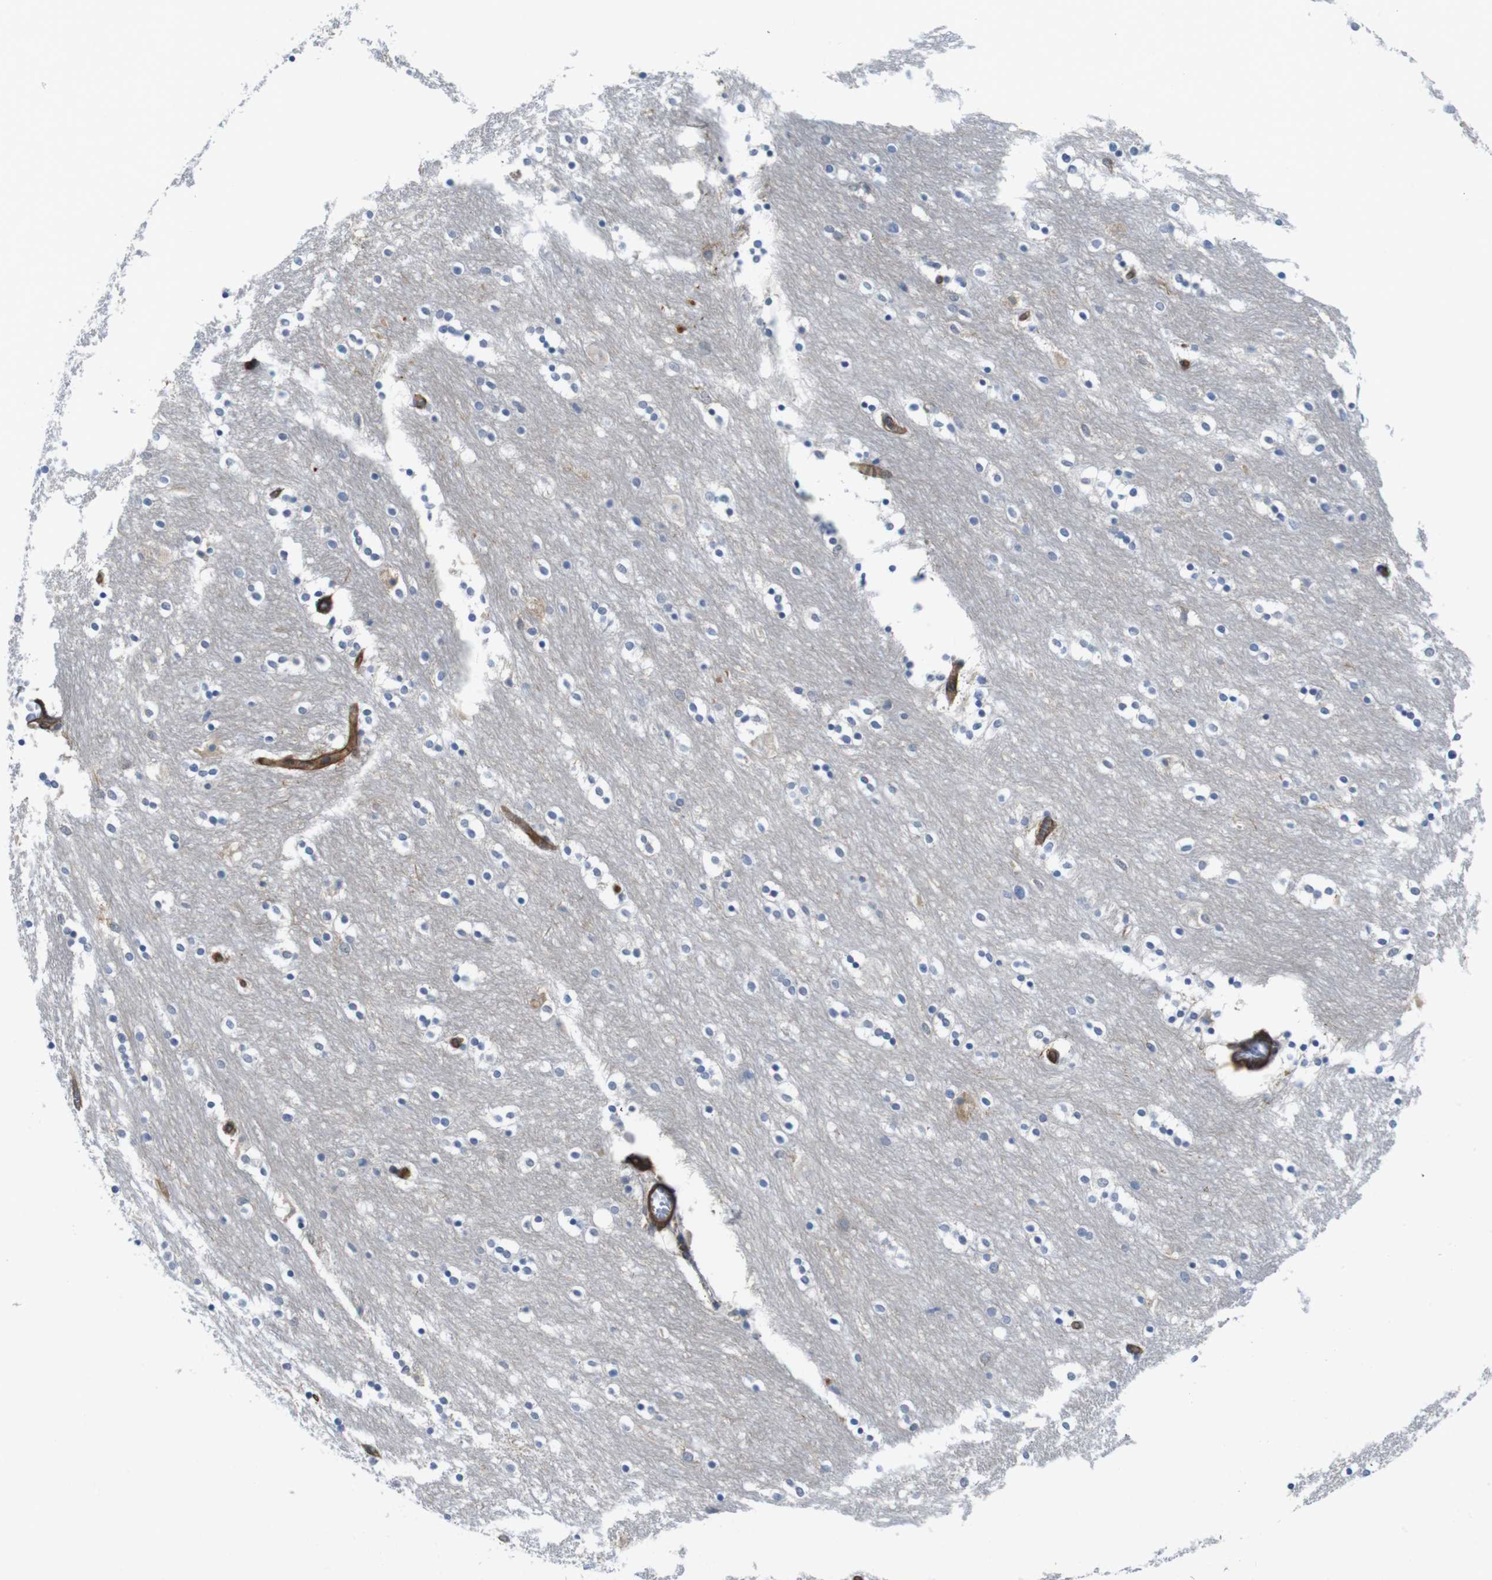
{"staining": {"intensity": "moderate", "quantity": "<25%", "location": "cytoplasmic/membranous"}, "tissue": "caudate", "cell_type": "Glial cells", "image_type": "normal", "snomed": [{"axis": "morphology", "description": "Normal tissue, NOS"}, {"axis": "topography", "description": "Lateral ventricle wall"}], "caption": "Protein analysis of benign caudate displays moderate cytoplasmic/membranous staining in approximately <25% of glial cells.", "gene": "ZDHHC5", "patient": {"sex": "female", "age": 54}}